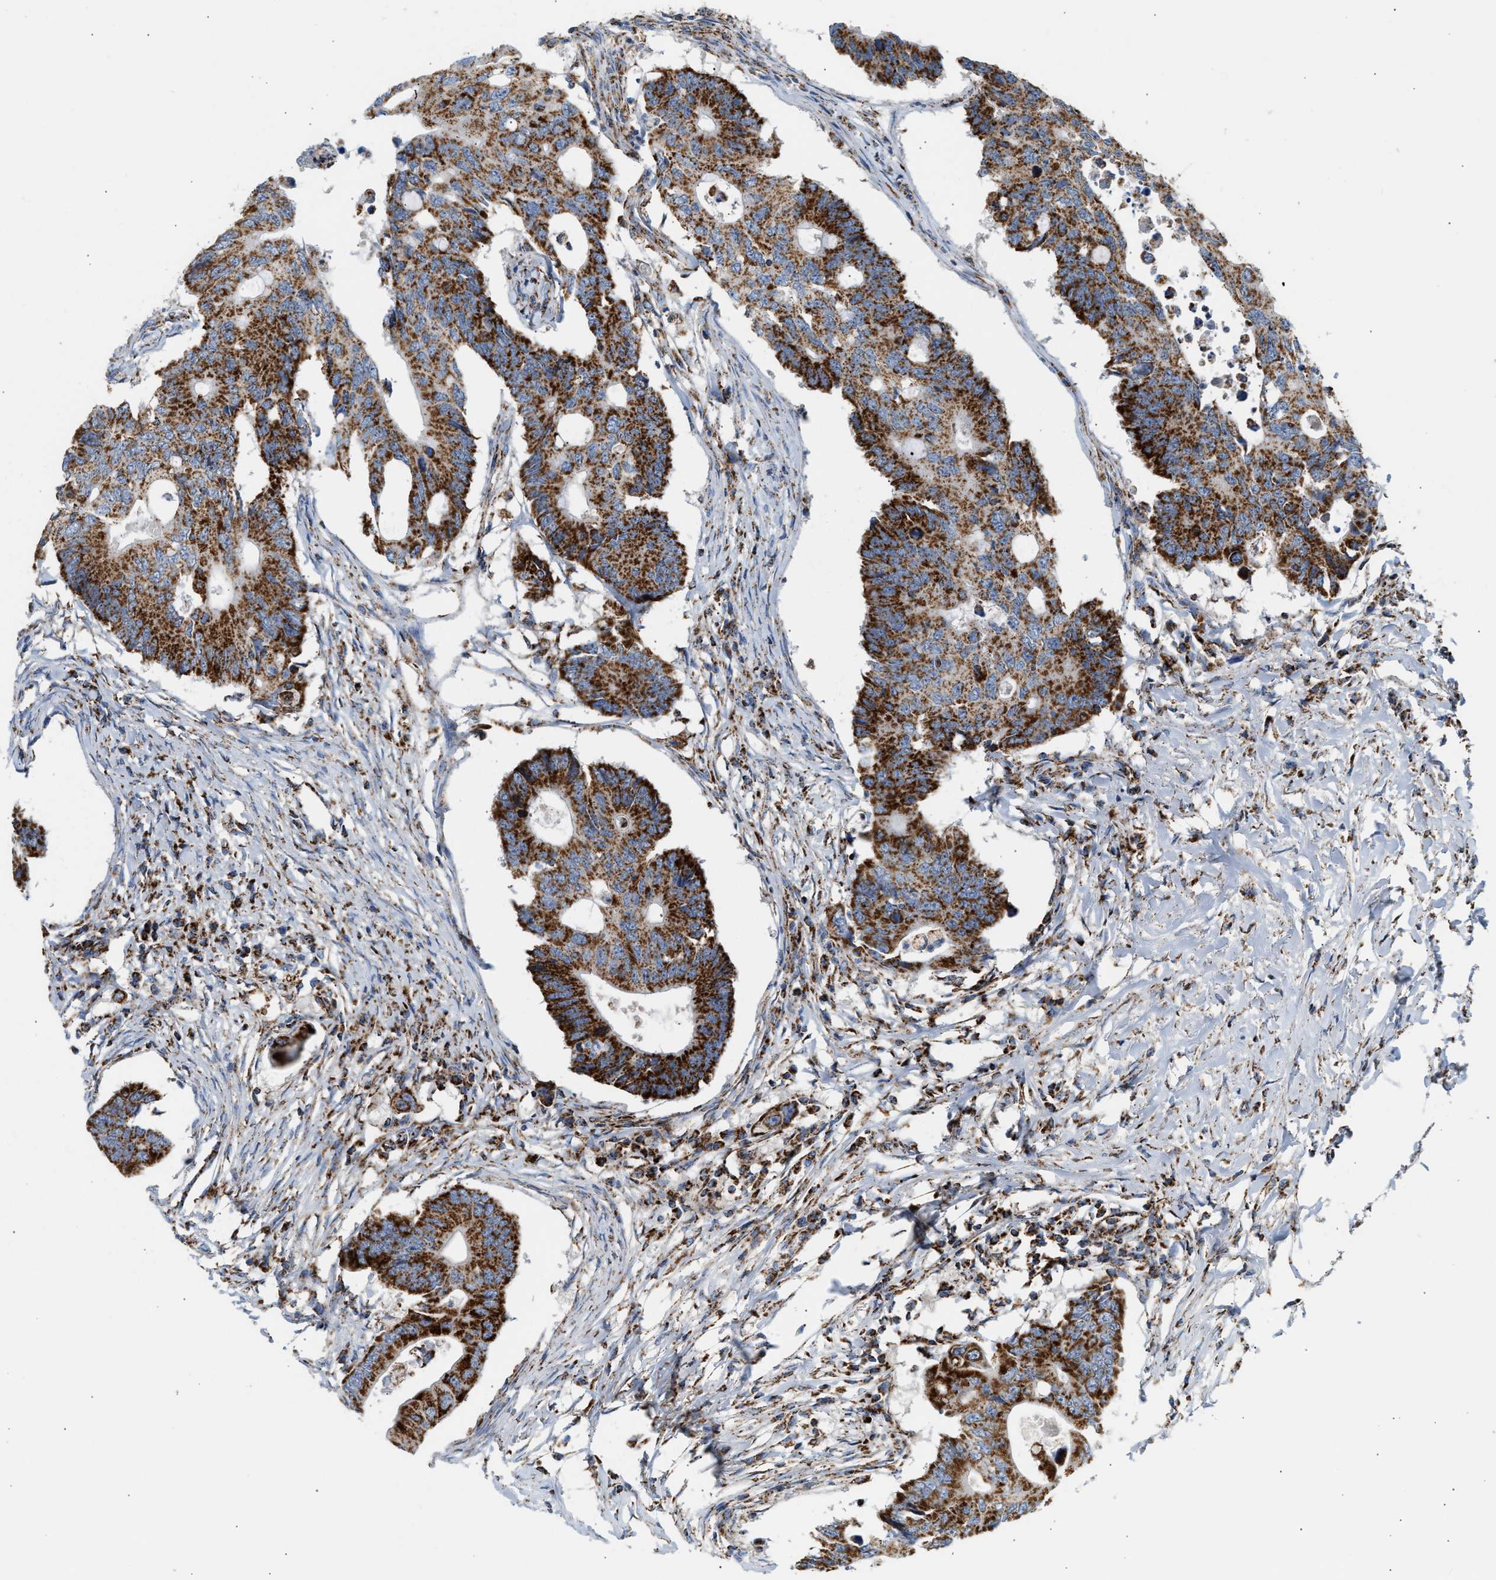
{"staining": {"intensity": "strong", "quantity": ">75%", "location": "cytoplasmic/membranous"}, "tissue": "colorectal cancer", "cell_type": "Tumor cells", "image_type": "cancer", "snomed": [{"axis": "morphology", "description": "Adenocarcinoma, NOS"}, {"axis": "topography", "description": "Colon"}], "caption": "The immunohistochemical stain highlights strong cytoplasmic/membranous expression in tumor cells of colorectal adenocarcinoma tissue.", "gene": "OGDH", "patient": {"sex": "male", "age": 71}}